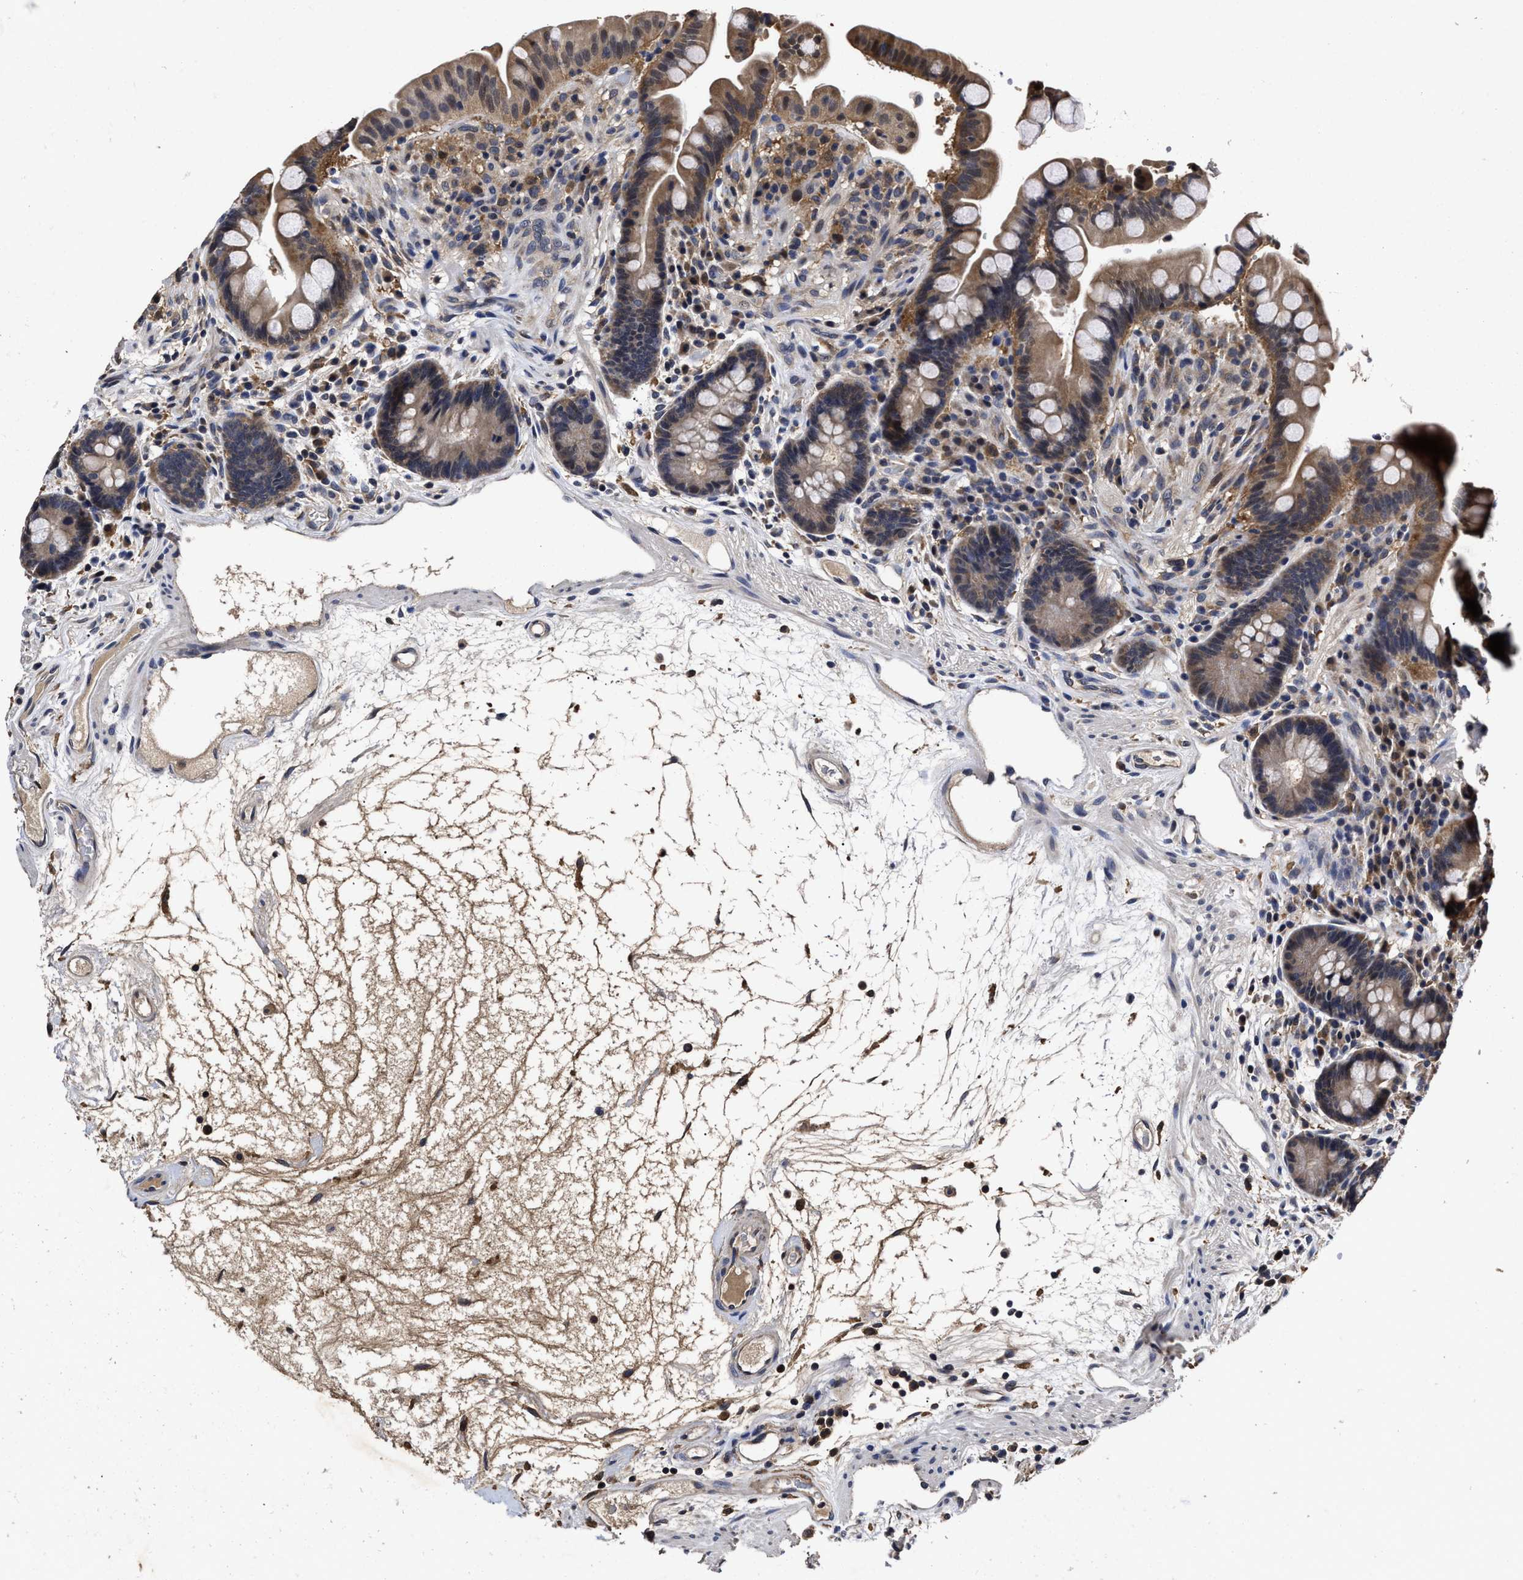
{"staining": {"intensity": "negative", "quantity": "none", "location": "none"}, "tissue": "colon", "cell_type": "Endothelial cells", "image_type": "normal", "snomed": [{"axis": "morphology", "description": "Normal tissue, NOS"}, {"axis": "topography", "description": "Colon"}], "caption": "Immunohistochemical staining of unremarkable human colon demonstrates no significant positivity in endothelial cells.", "gene": "SOCS5", "patient": {"sex": "male", "age": 73}}